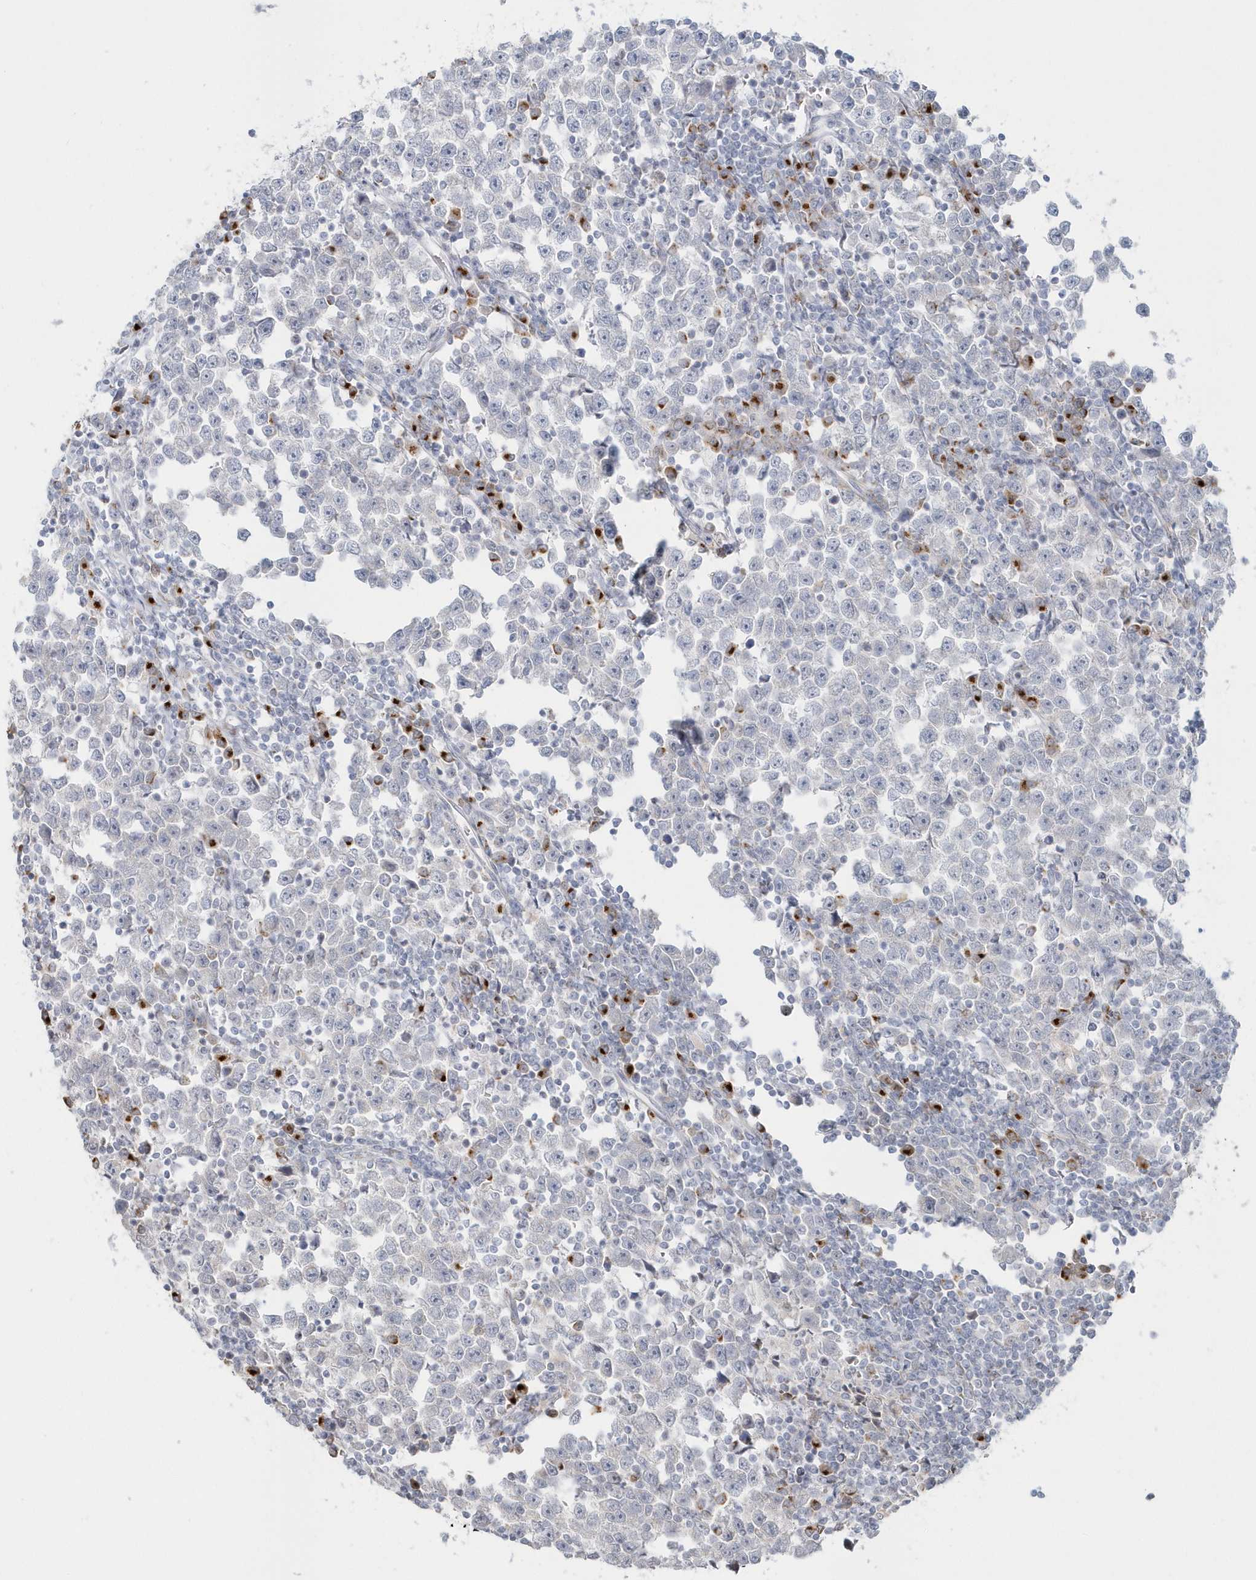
{"staining": {"intensity": "negative", "quantity": "none", "location": "none"}, "tissue": "testis cancer", "cell_type": "Tumor cells", "image_type": "cancer", "snomed": [{"axis": "morphology", "description": "Normal tissue, NOS"}, {"axis": "morphology", "description": "Seminoma, NOS"}, {"axis": "topography", "description": "Testis"}], "caption": "DAB (3,3'-diaminobenzidine) immunohistochemical staining of human seminoma (testis) displays no significant positivity in tumor cells.", "gene": "DHFR", "patient": {"sex": "male", "age": 43}}